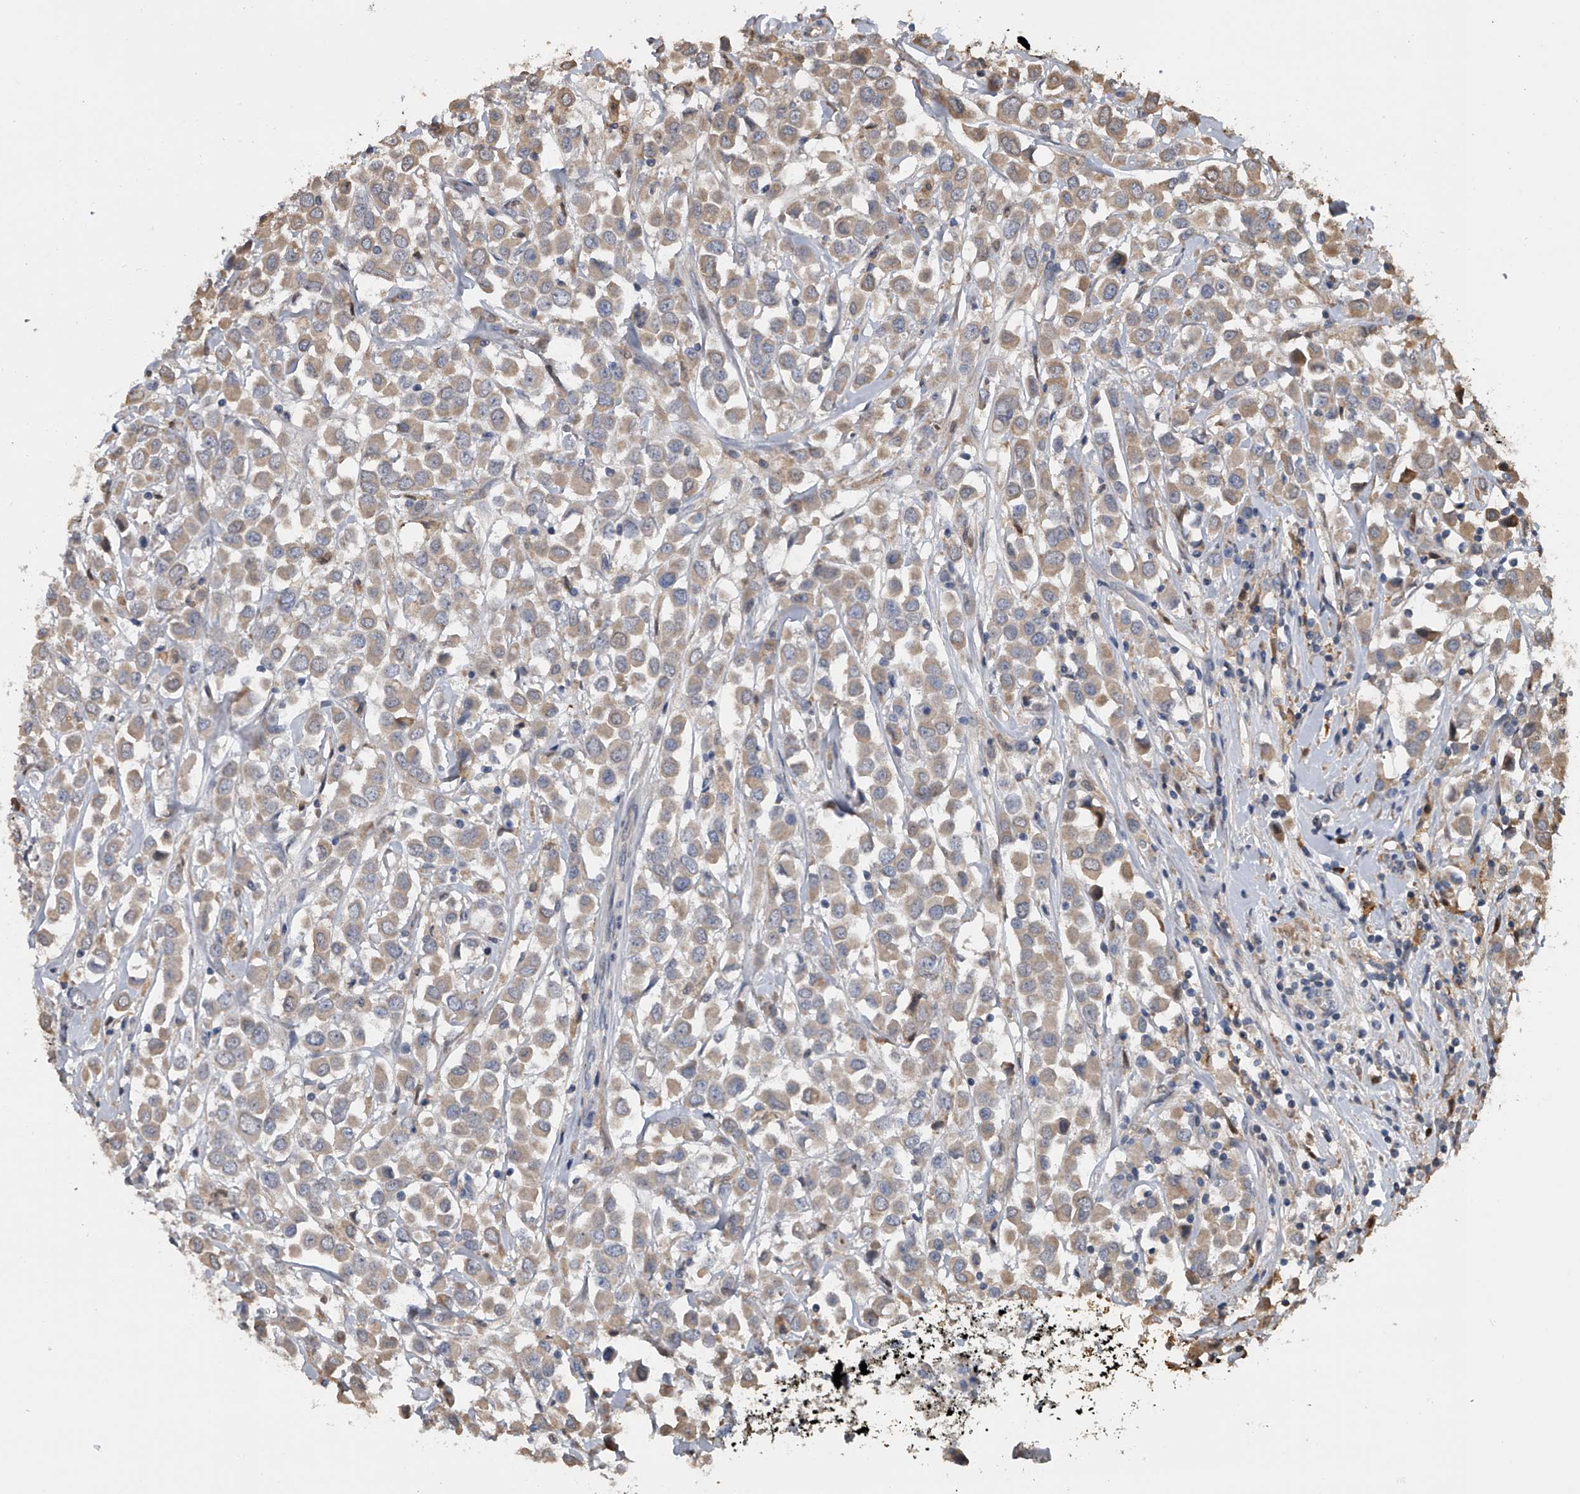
{"staining": {"intensity": "moderate", "quantity": ">75%", "location": "cytoplasmic/membranous"}, "tissue": "breast cancer", "cell_type": "Tumor cells", "image_type": "cancer", "snomed": [{"axis": "morphology", "description": "Duct carcinoma"}, {"axis": "topography", "description": "Breast"}], "caption": "Immunohistochemical staining of breast cancer exhibits medium levels of moderate cytoplasmic/membranous protein staining in approximately >75% of tumor cells.", "gene": "DOCK9", "patient": {"sex": "female", "age": 61}}